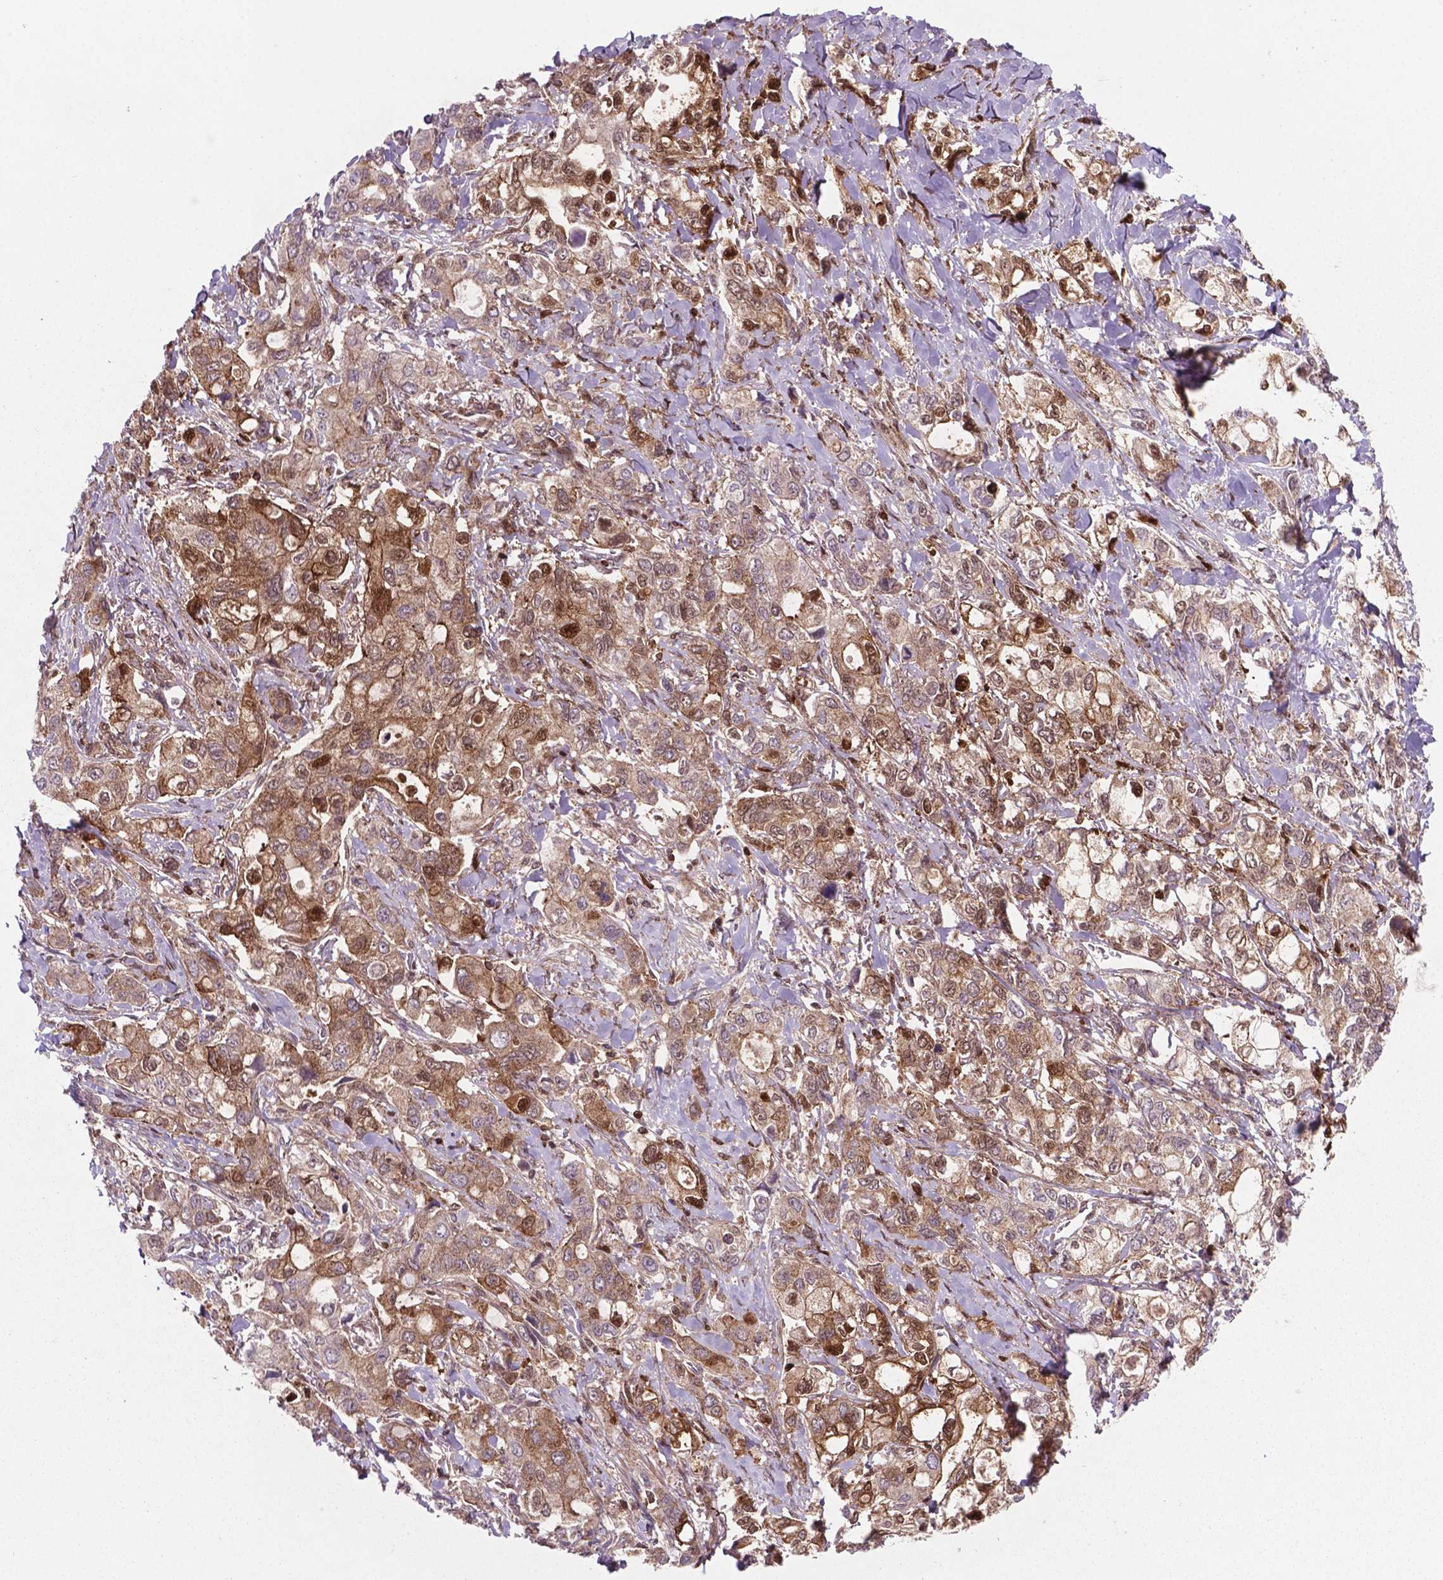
{"staining": {"intensity": "moderate", "quantity": ">75%", "location": "cytoplasmic/membranous"}, "tissue": "stomach cancer", "cell_type": "Tumor cells", "image_type": "cancer", "snomed": [{"axis": "morphology", "description": "Adenocarcinoma, NOS"}, {"axis": "topography", "description": "Stomach"}], "caption": "Stomach cancer stained with a brown dye displays moderate cytoplasmic/membranous positive staining in approximately >75% of tumor cells.", "gene": "LDHA", "patient": {"sex": "male", "age": 63}}